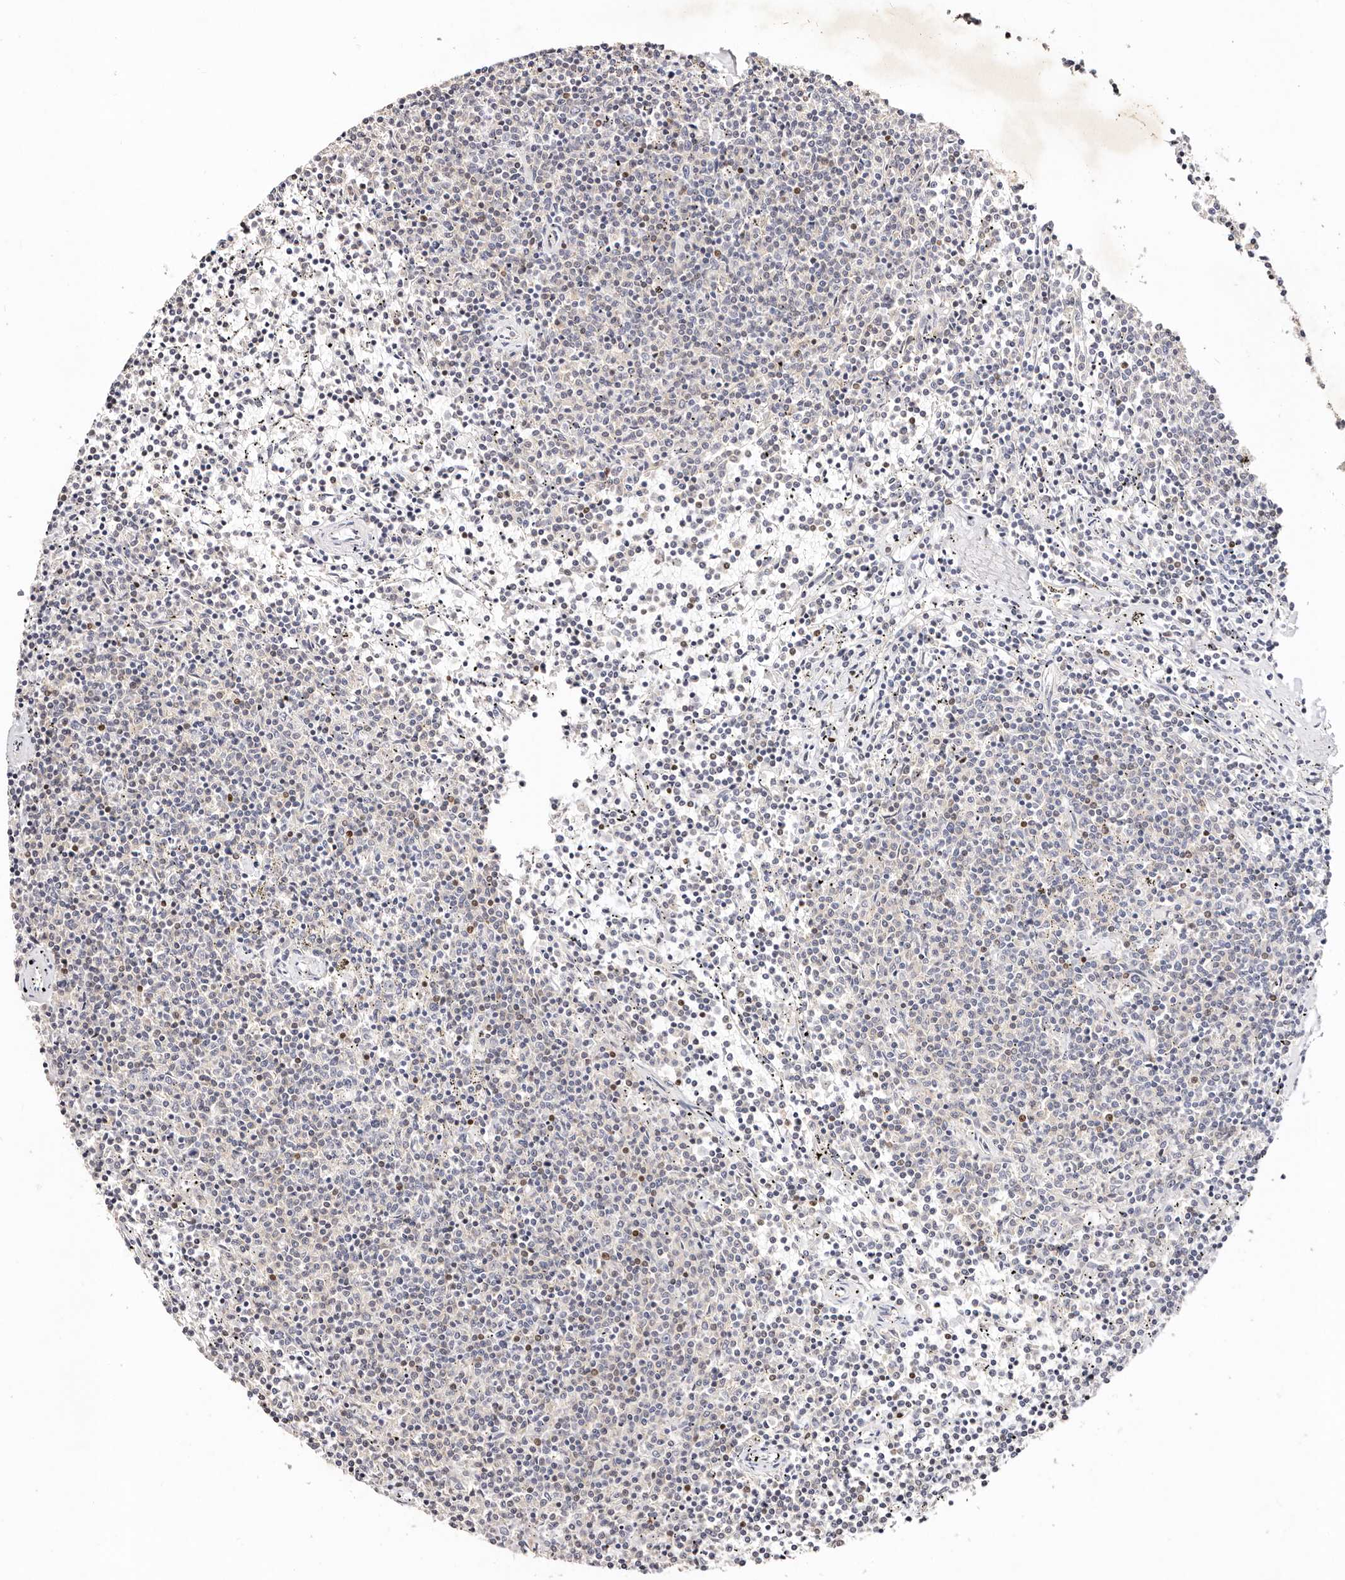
{"staining": {"intensity": "negative", "quantity": "none", "location": "none"}, "tissue": "lymphoma", "cell_type": "Tumor cells", "image_type": "cancer", "snomed": [{"axis": "morphology", "description": "Malignant lymphoma, non-Hodgkin's type, Low grade"}, {"axis": "topography", "description": "Spleen"}], "caption": "DAB immunohistochemical staining of low-grade malignant lymphoma, non-Hodgkin's type displays no significant positivity in tumor cells.", "gene": "IQGAP3", "patient": {"sex": "female", "age": 50}}